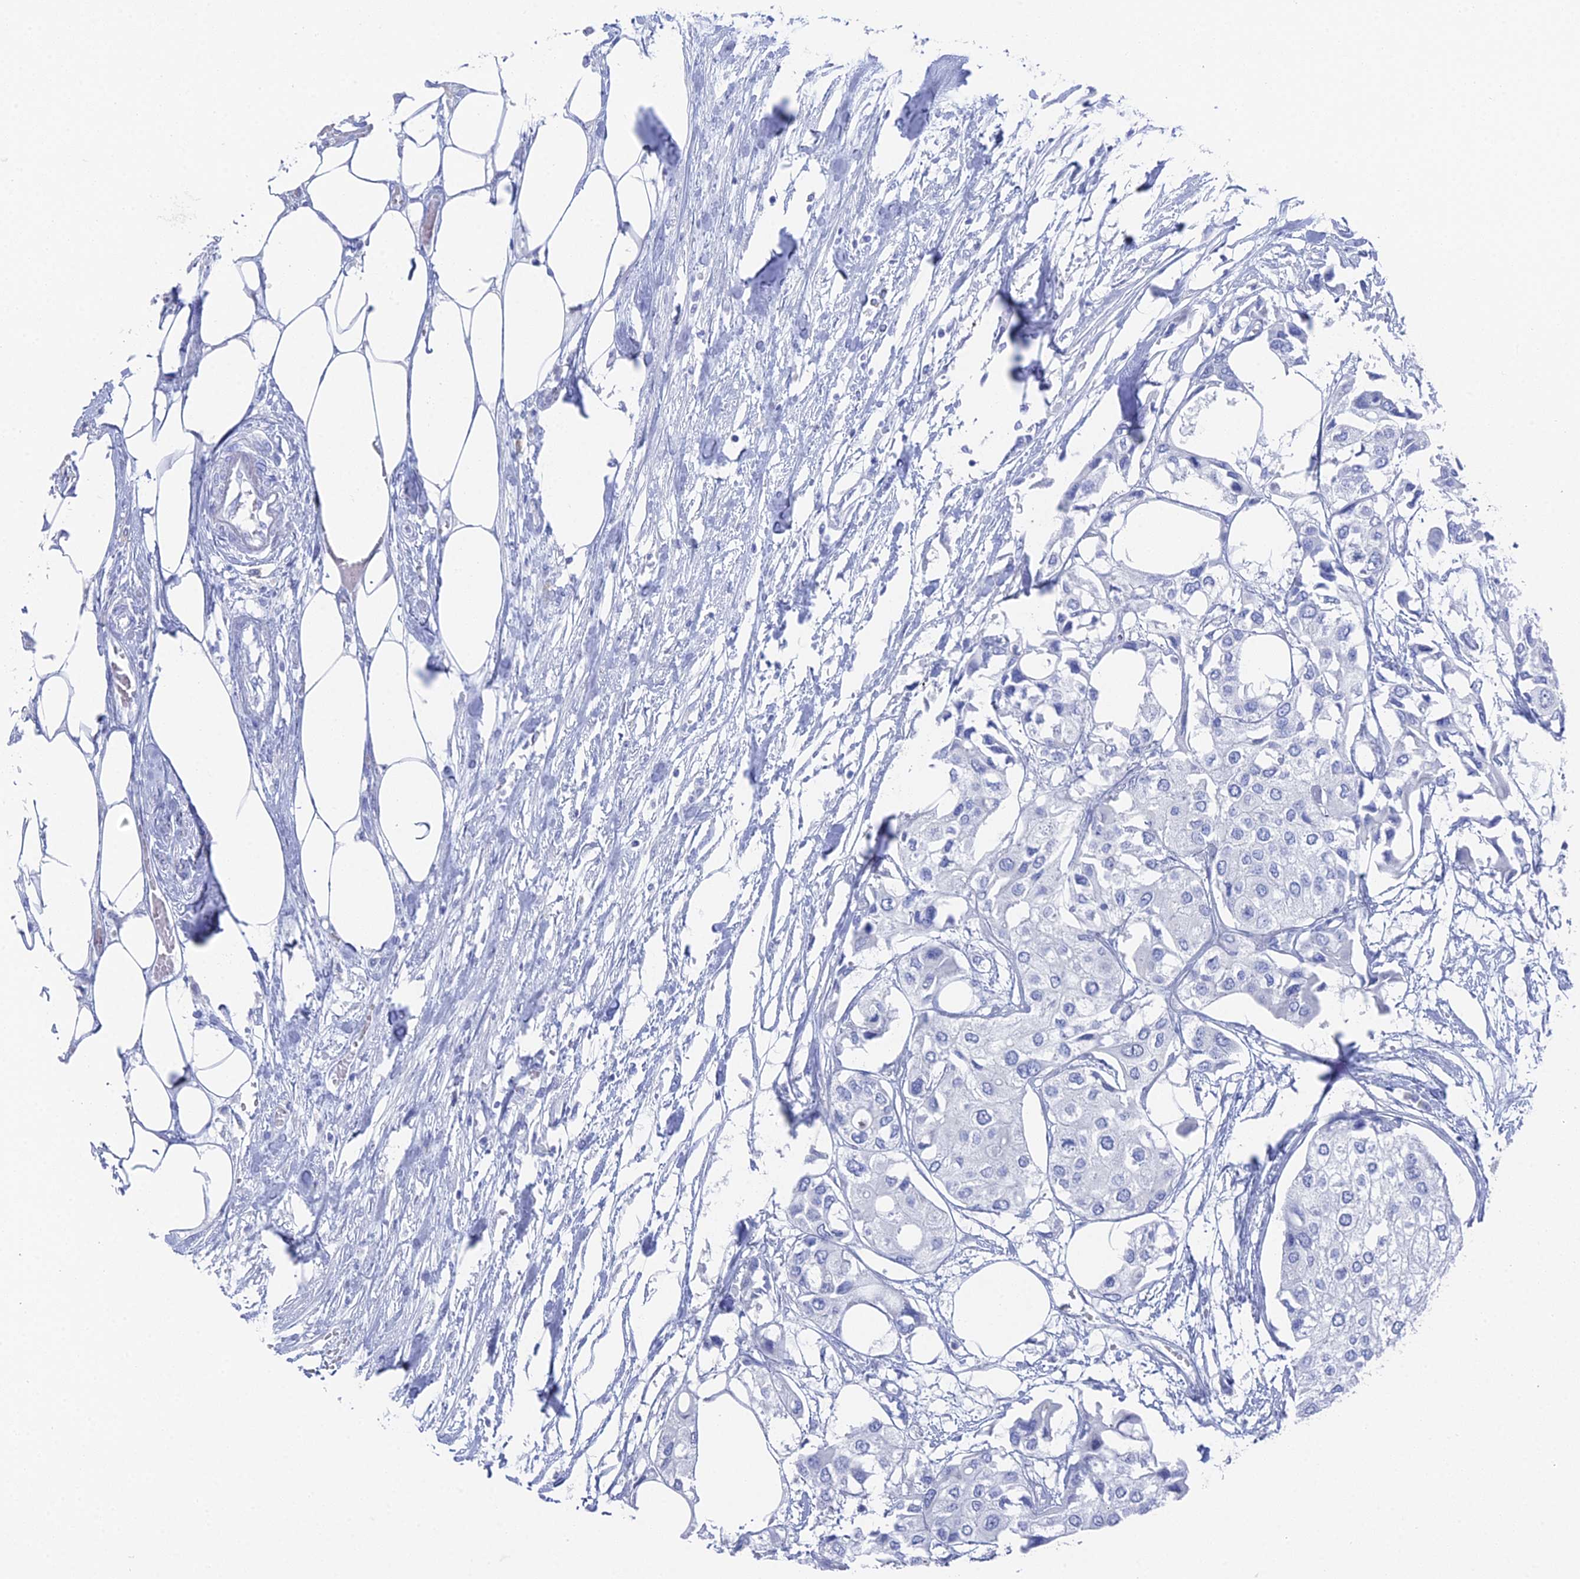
{"staining": {"intensity": "negative", "quantity": "none", "location": "none"}, "tissue": "urothelial cancer", "cell_type": "Tumor cells", "image_type": "cancer", "snomed": [{"axis": "morphology", "description": "Urothelial carcinoma, High grade"}, {"axis": "topography", "description": "Urinary bladder"}], "caption": "Immunohistochemistry (IHC) micrograph of neoplastic tissue: urothelial cancer stained with DAB displays no significant protein positivity in tumor cells.", "gene": "ENPP3", "patient": {"sex": "male", "age": 64}}